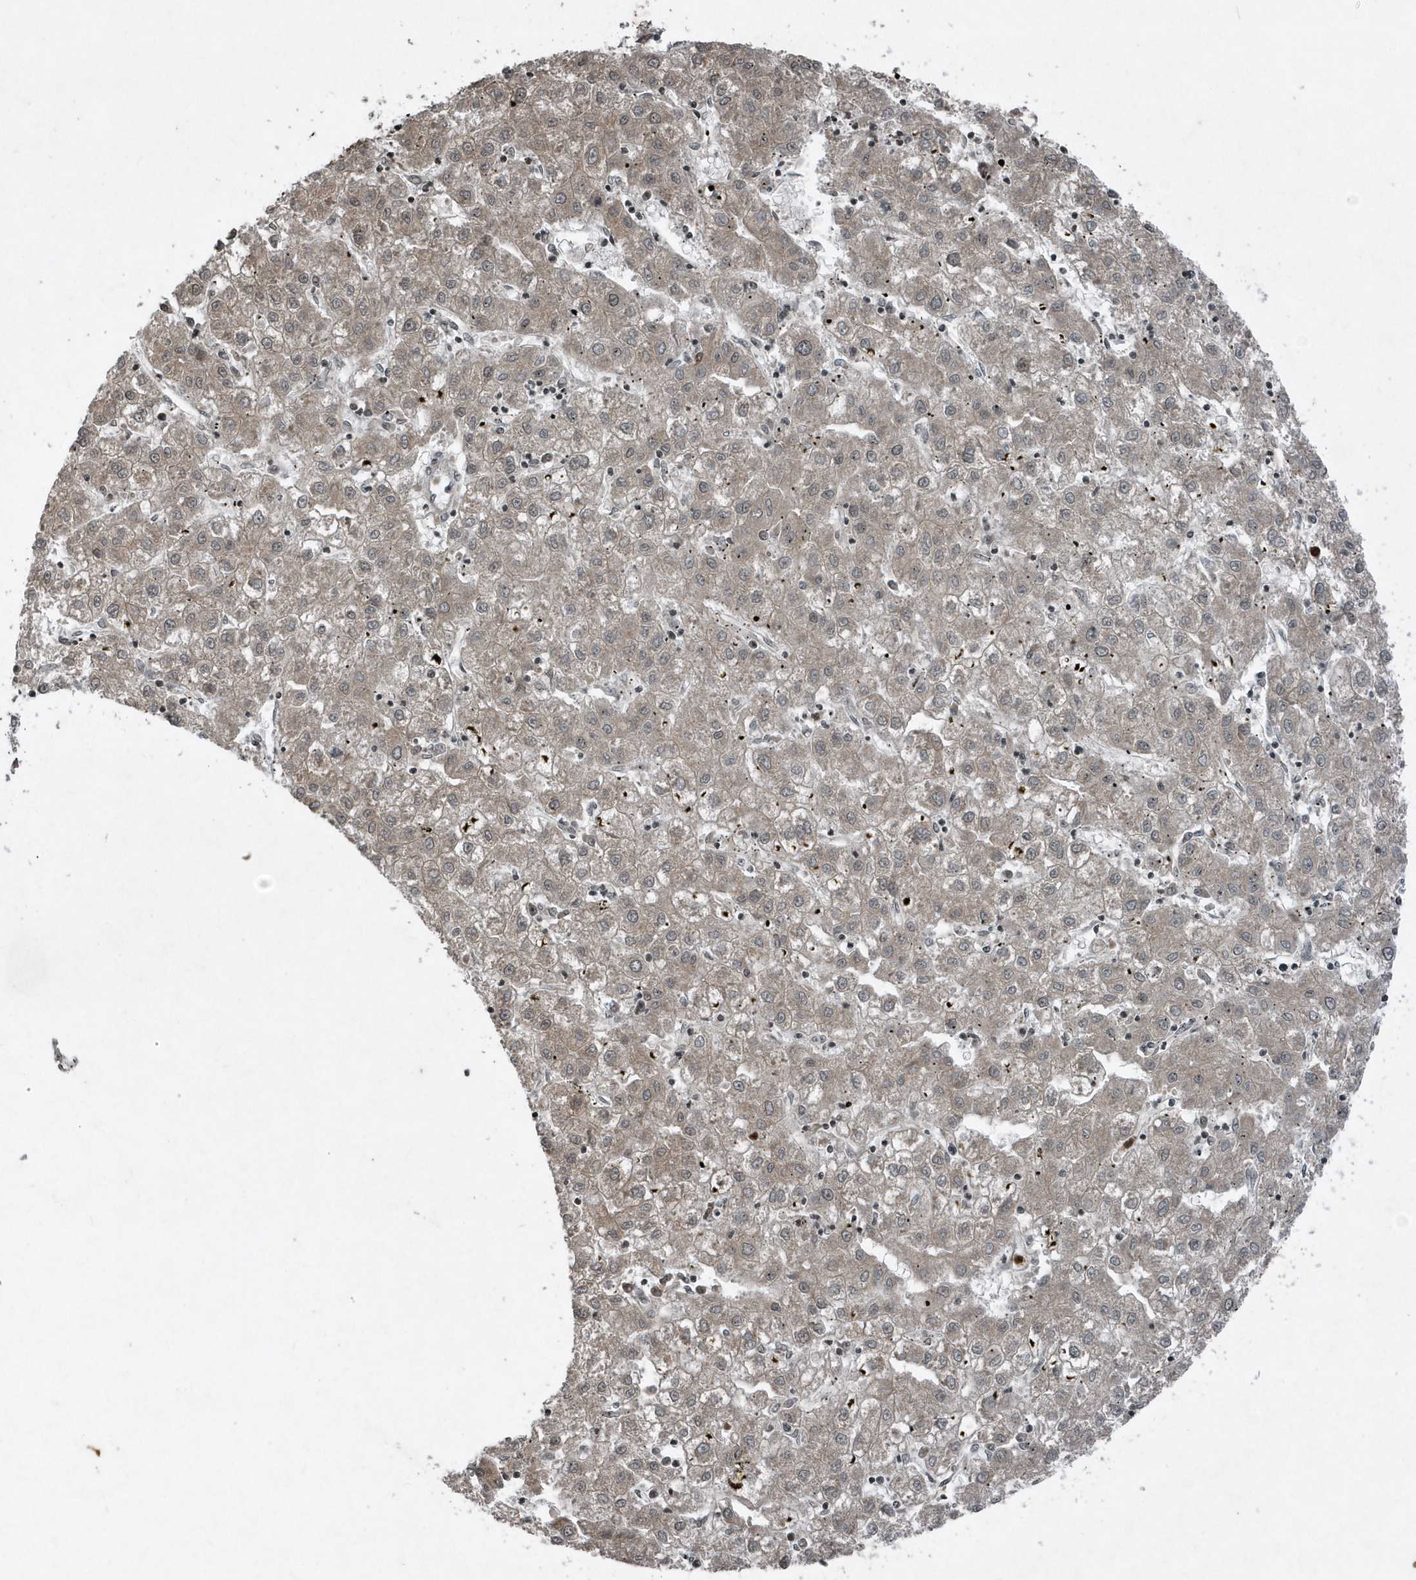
{"staining": {"intensity": "weak", "quantity": "<25%", "location": "cytoplasmic/membranous,nuclear"}, "tissue": "liver cancer", "cell_type": "Tumor cells", "image_type": "cancer", "snomed": [{"axis": "morphology", "description": "Carcinoma, Hepatocellular, NOS"}, {"axis": "topography", "description": "Liver"}], "caption": "Immunohistochemistry (IHC) of liver cancer (hepatocellular carcinoma) exhibits no staining in tumor cells.", "gene": "EIF2B1", "patient": {"sex": "male", "age": 72}}